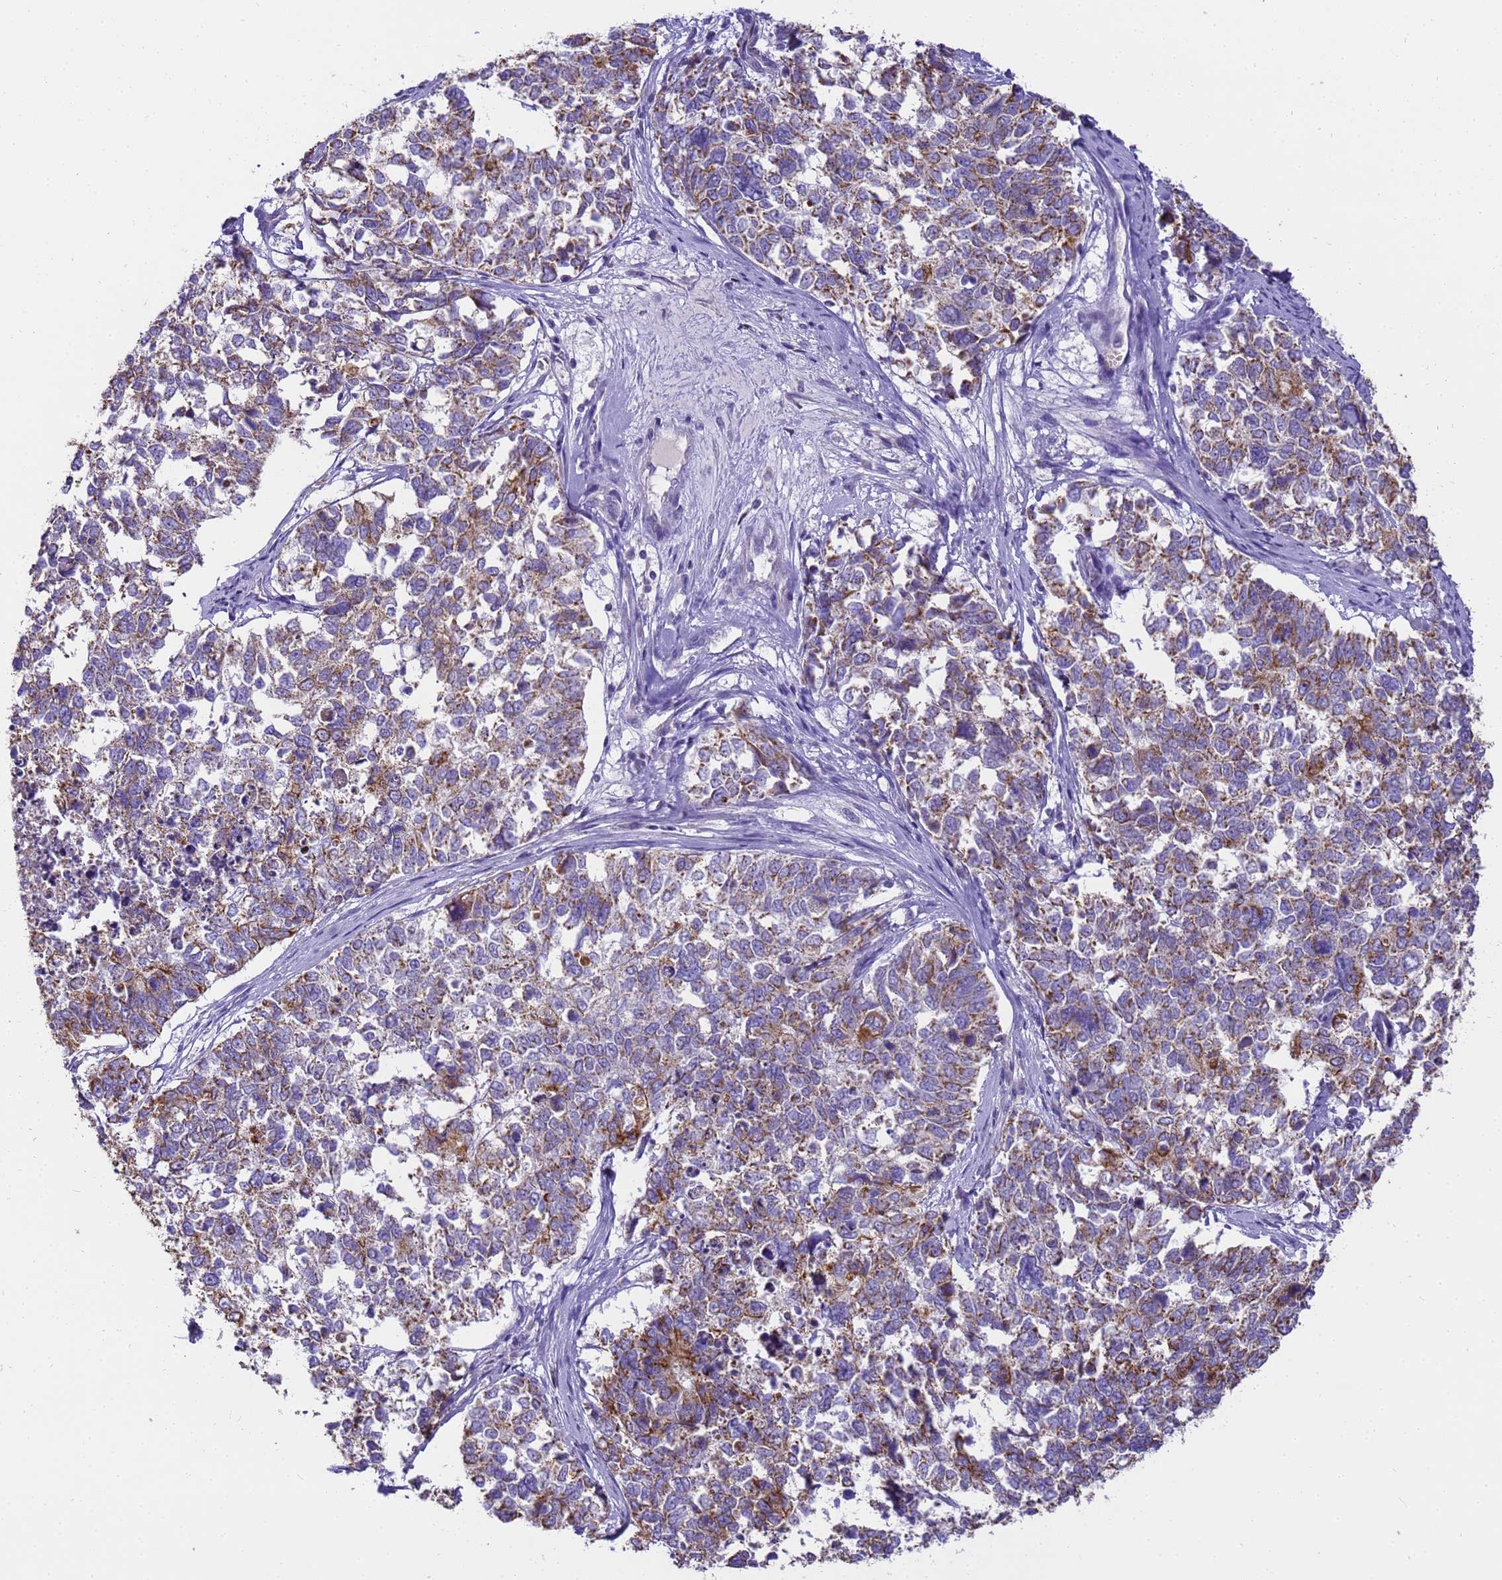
{"staining": {"intensity": "moderate", "quantity": "25%-75%", "location": "cytoplasmic/membranous"}, "tissue": "cervical cancer", "cell_type": "Tumor cells", "image_type": "cancer", "snomed": [{"axis": "morphology", "description": "Squamous cell carcinoma, NOS"}, {"axis": "topography", "description": "Cervix"}], "caption": "The immunohistochemical stain labels moderate cytoplasmic/membranous expression in tumor cells of squamous cell carcinoma (cervical) tissue. (DAB IHC, brown staining for protein, blue staining for nuclei).", "gene": "PIEZO2", "patient": {"sex": "female", "age": 63}}